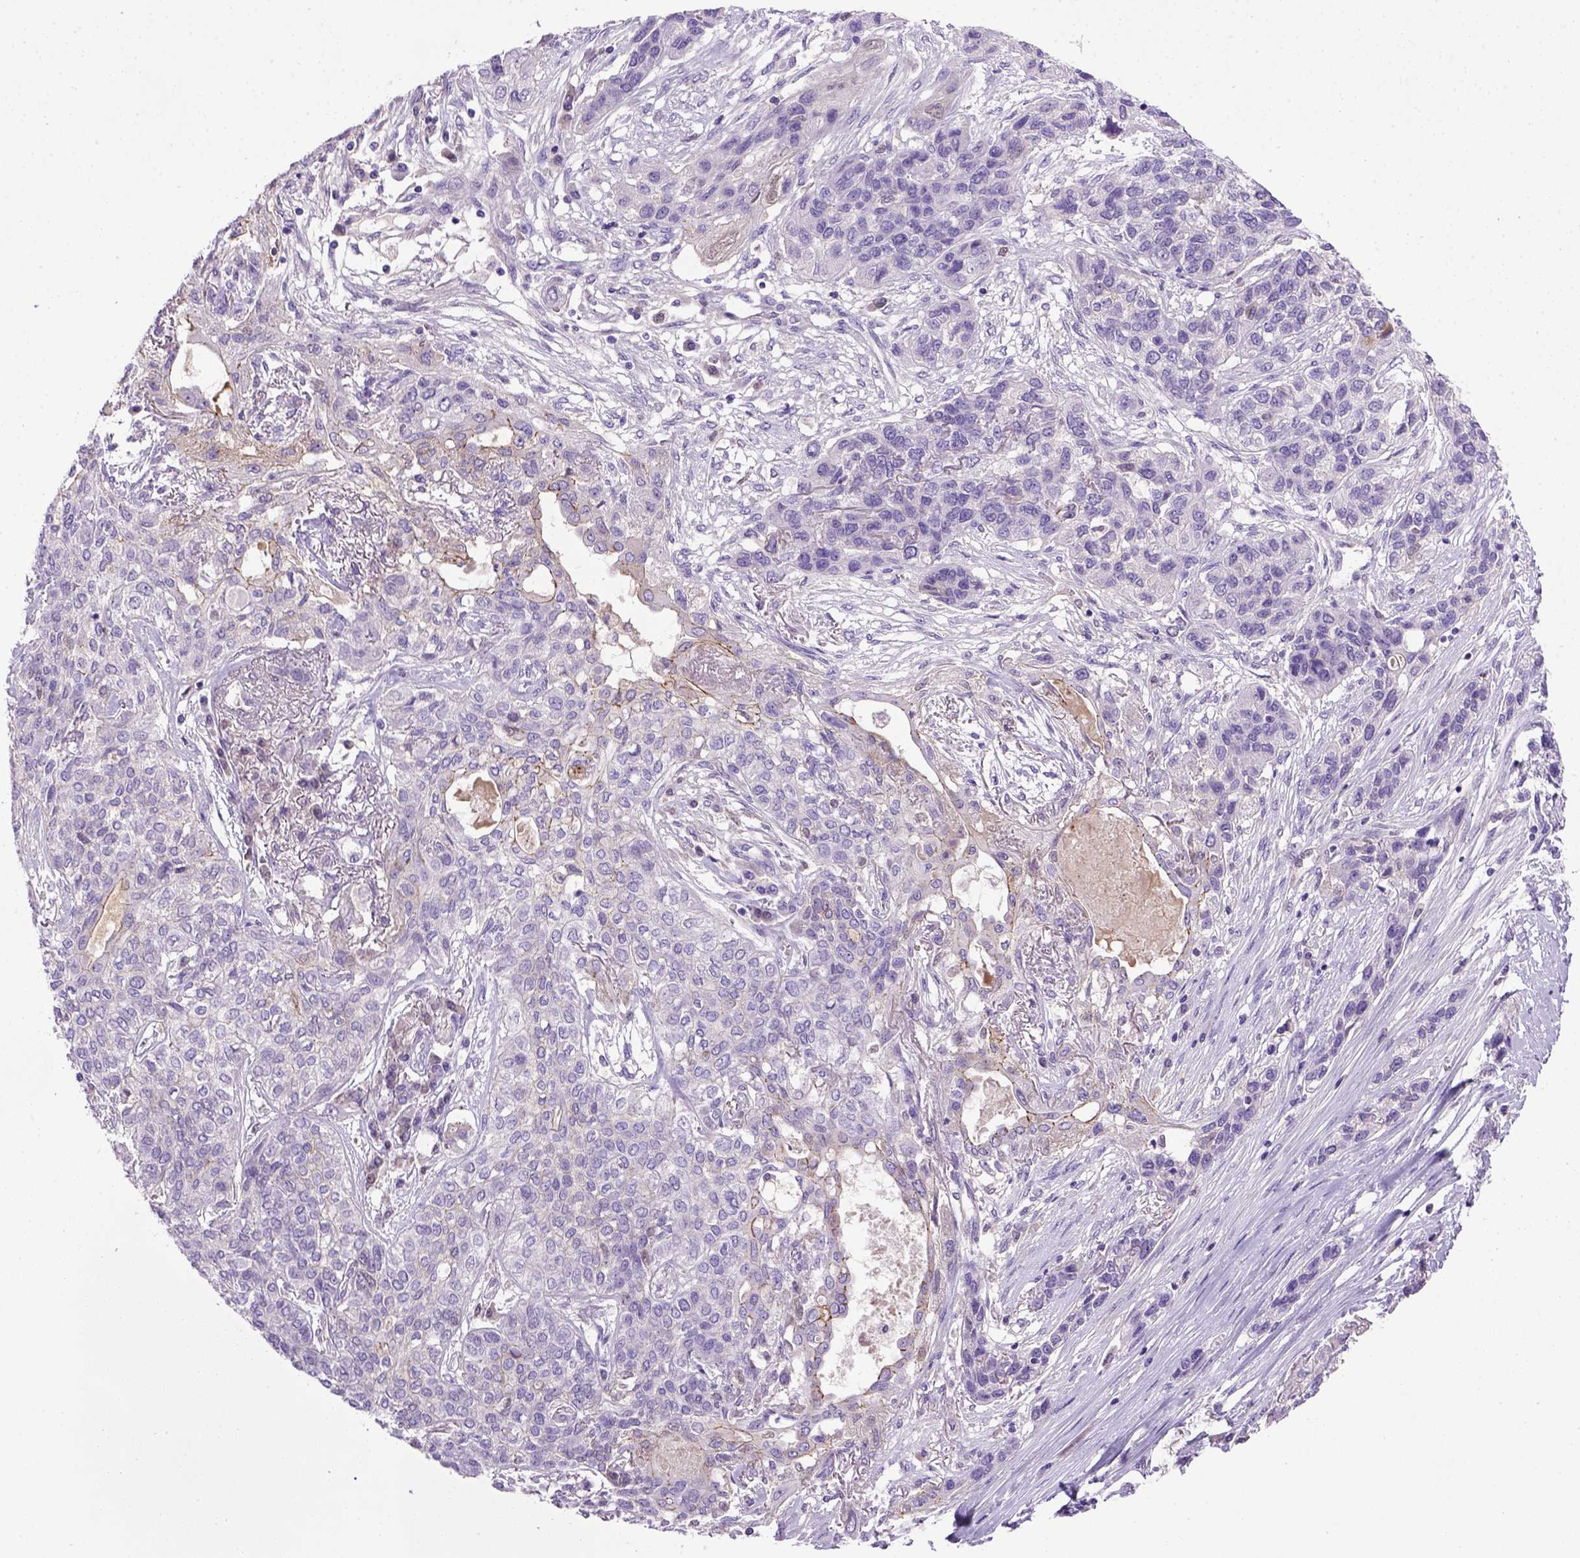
{"staining": {"intensity": "negative", "quantity": "none", "location": "none"}, "tissue": "lung cancer", "cell_type": "Tumor cells", "image_type": "cancer", "snomed": [{"axis": "morphology", "description": "Squamous cell carcinoma, NOS"}, {"axis": "topography", "description": "Lung"}], "caption": "Histopathology image shows no significant protein staining in tumor cells of lung cancer (squamous cell carcinoma).", "gene": "CDH1", "patient": {"sex": "female", "age": 70}}